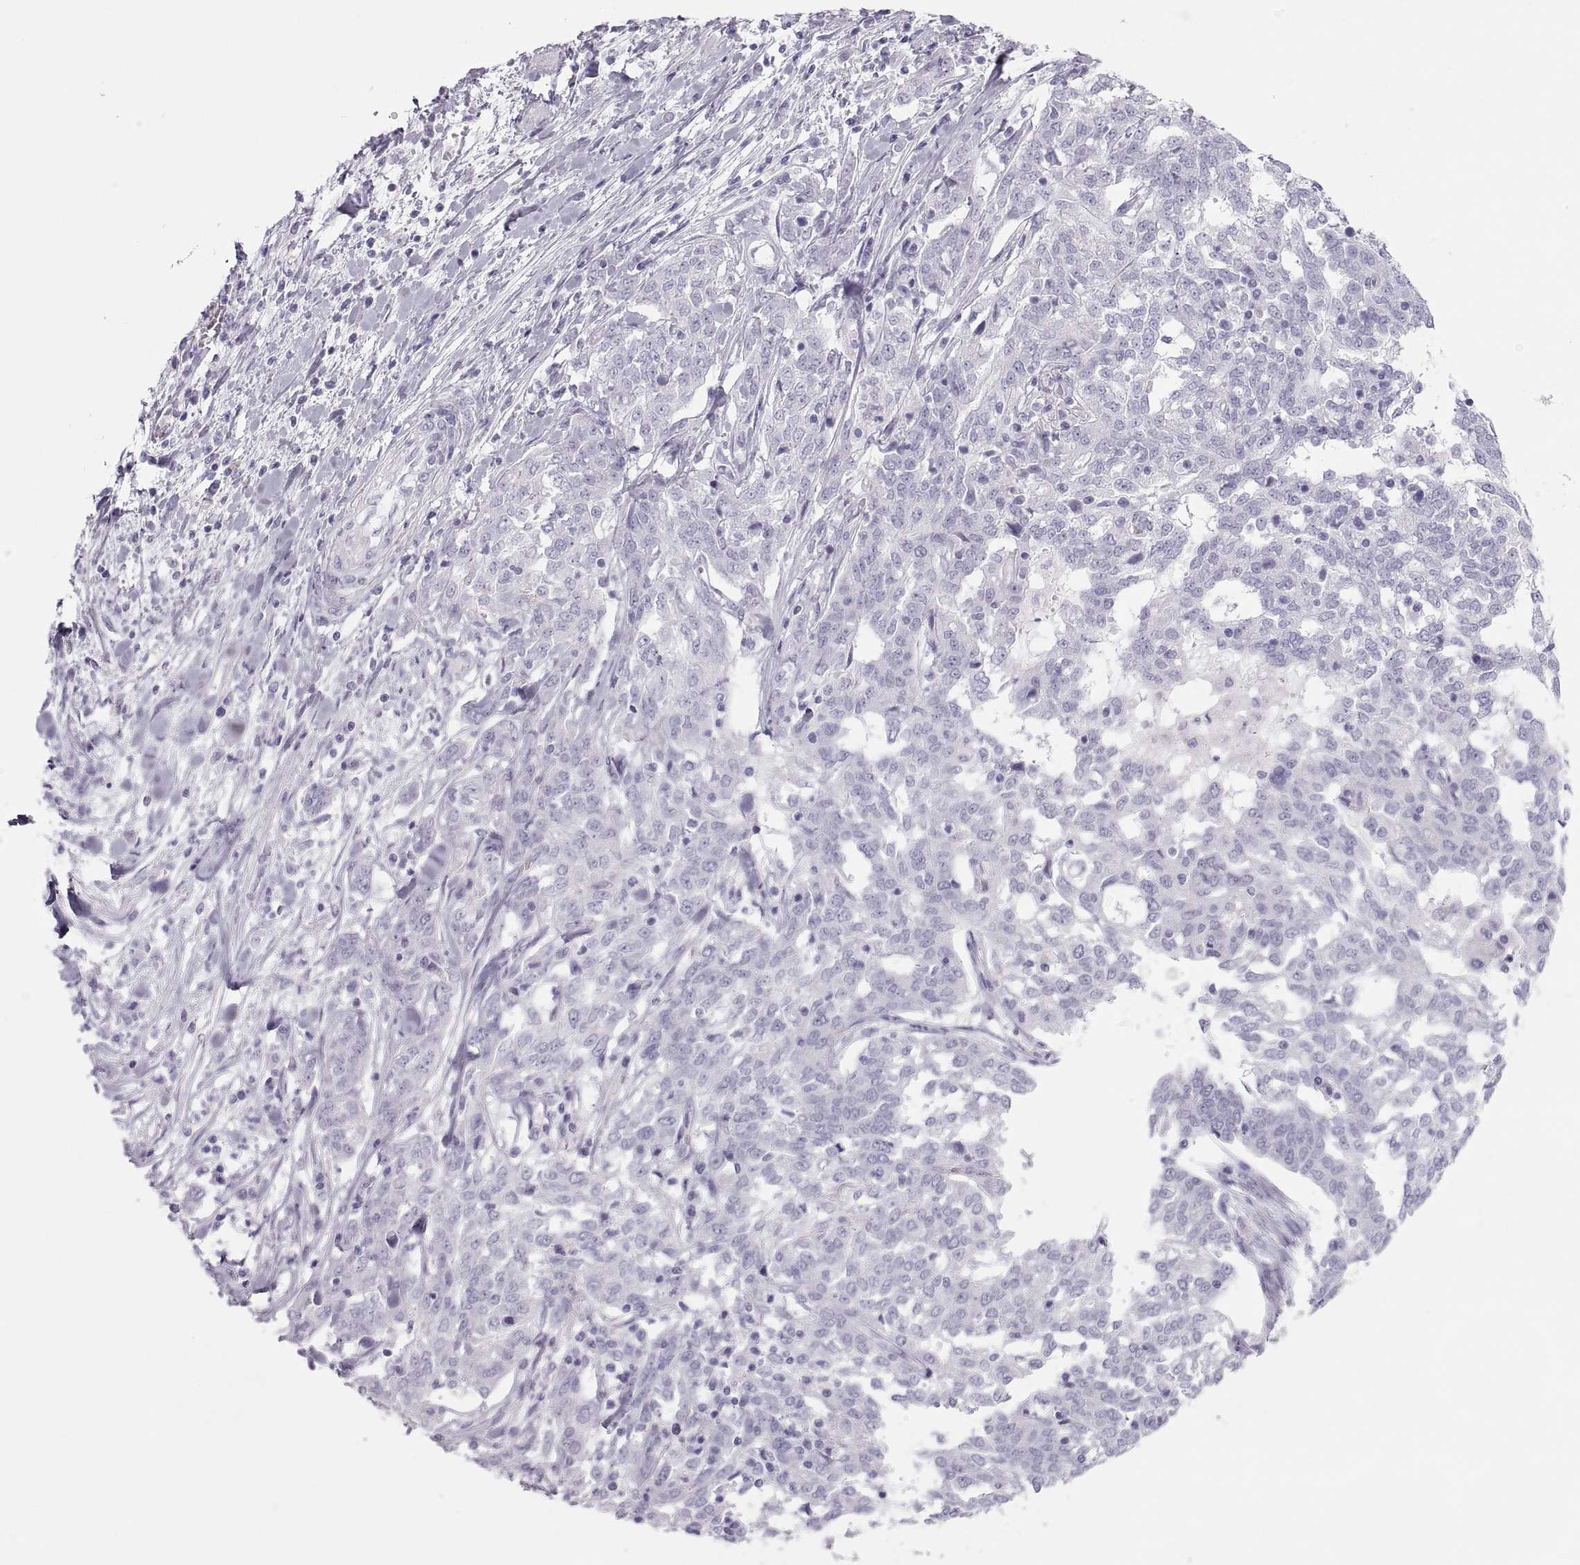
{"staining": {"intensity": "negative", "quantity": "none", "location": "none"}, "tissue": "ovarian cancer", "cell_type": "Tumor cells", "image_type": "cancer", "snomed": [{"axis": "morphology", "description": "Cystadenocarcinoma, serous, NOS"}, {"axis": "topography", "description": "Ovary"}], "caption": "Tumor cells are negative for brown protein staining in serous cystadenocarcinoma (ovarian).", "gene": "SEMG1", "patient": {"sex": "female", "age": 67}}